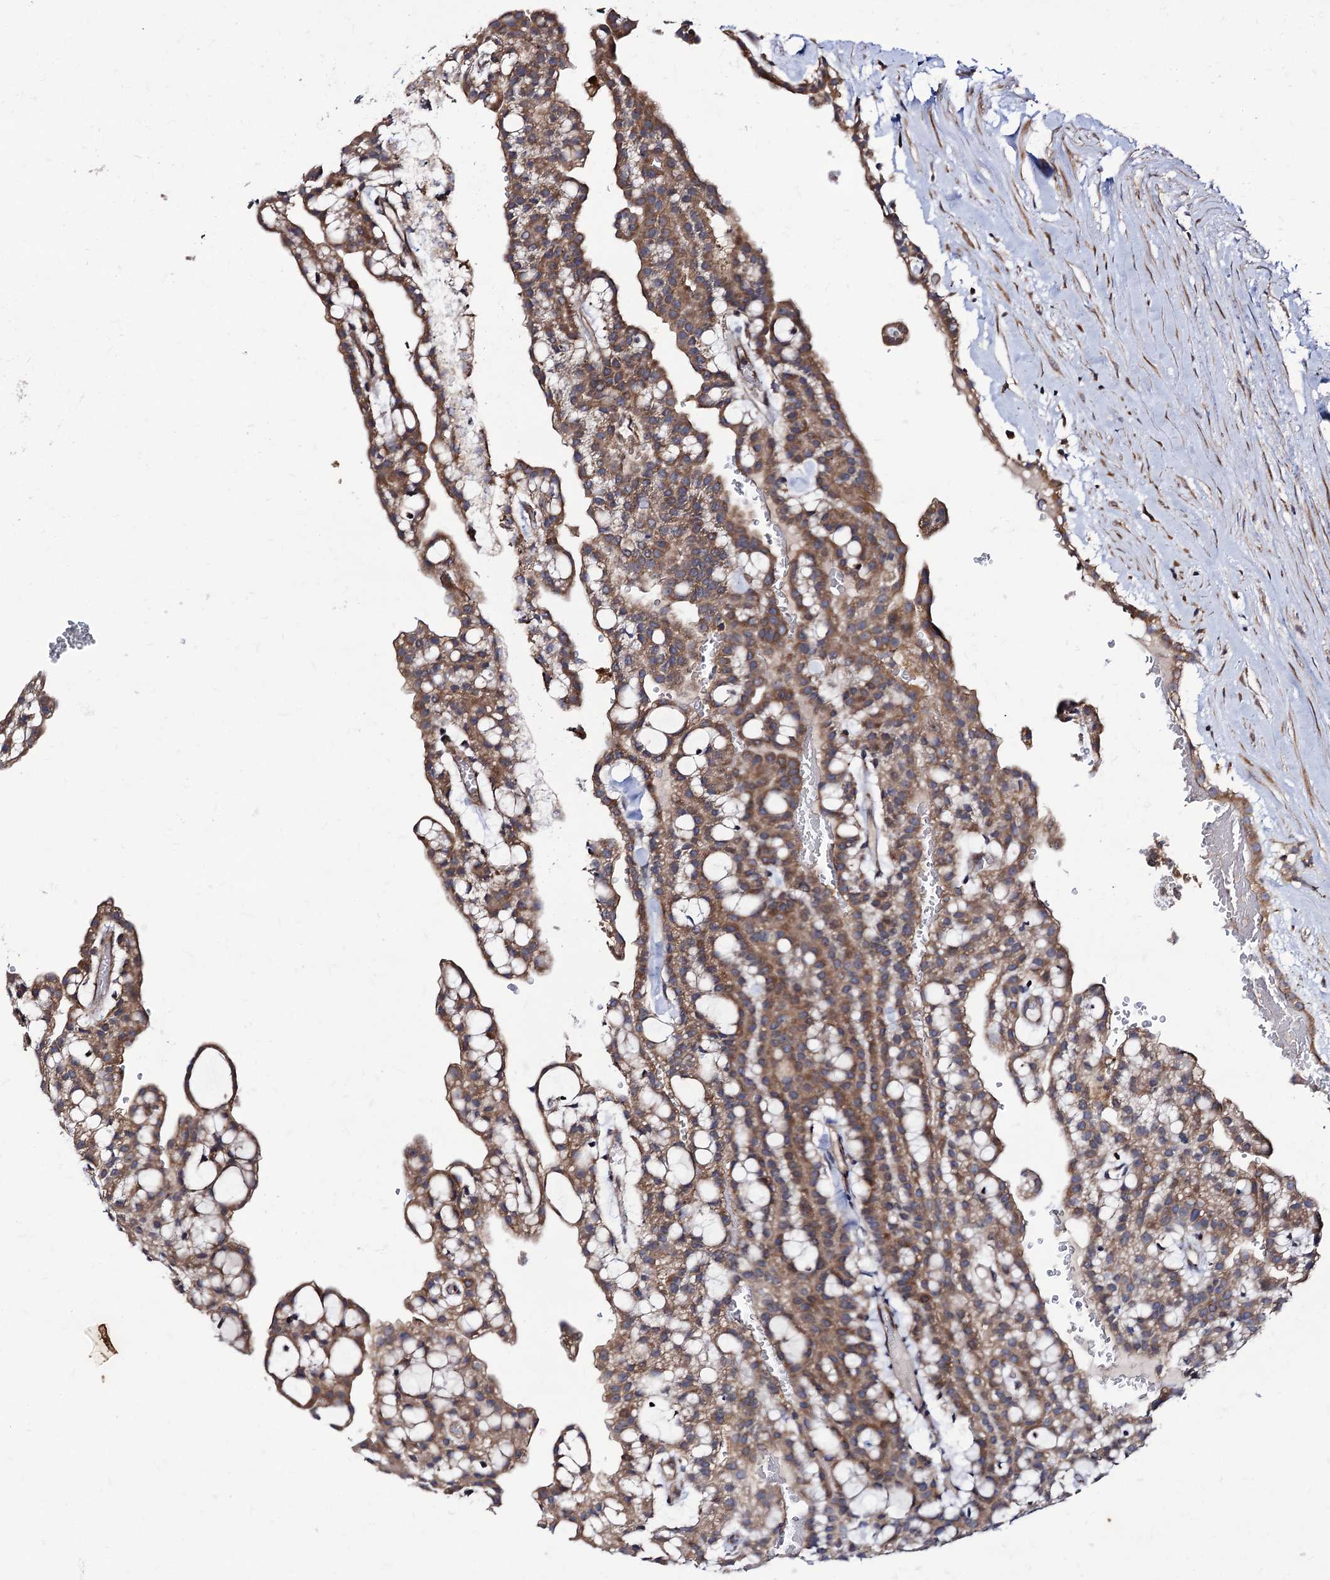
{"staining": {"intensity": "moderate", "quantity": ">75%", "location": "cytoplasmic/membranous"}, "tissue": "renal cancer", "cell_type": "Tumor cells", "image_type": "cancer", "snomed": [{"axis": "morphology", "description": "Adenocarcinoma, NOS"}, {"axis": "topography", "description": "Kidney"}], "caption": "Human renal cancer stained with a protein marker reveals moderate staining in tumor cells.", "gene": "DYDC1", "patient": {"sex": "male", "age": 63}}